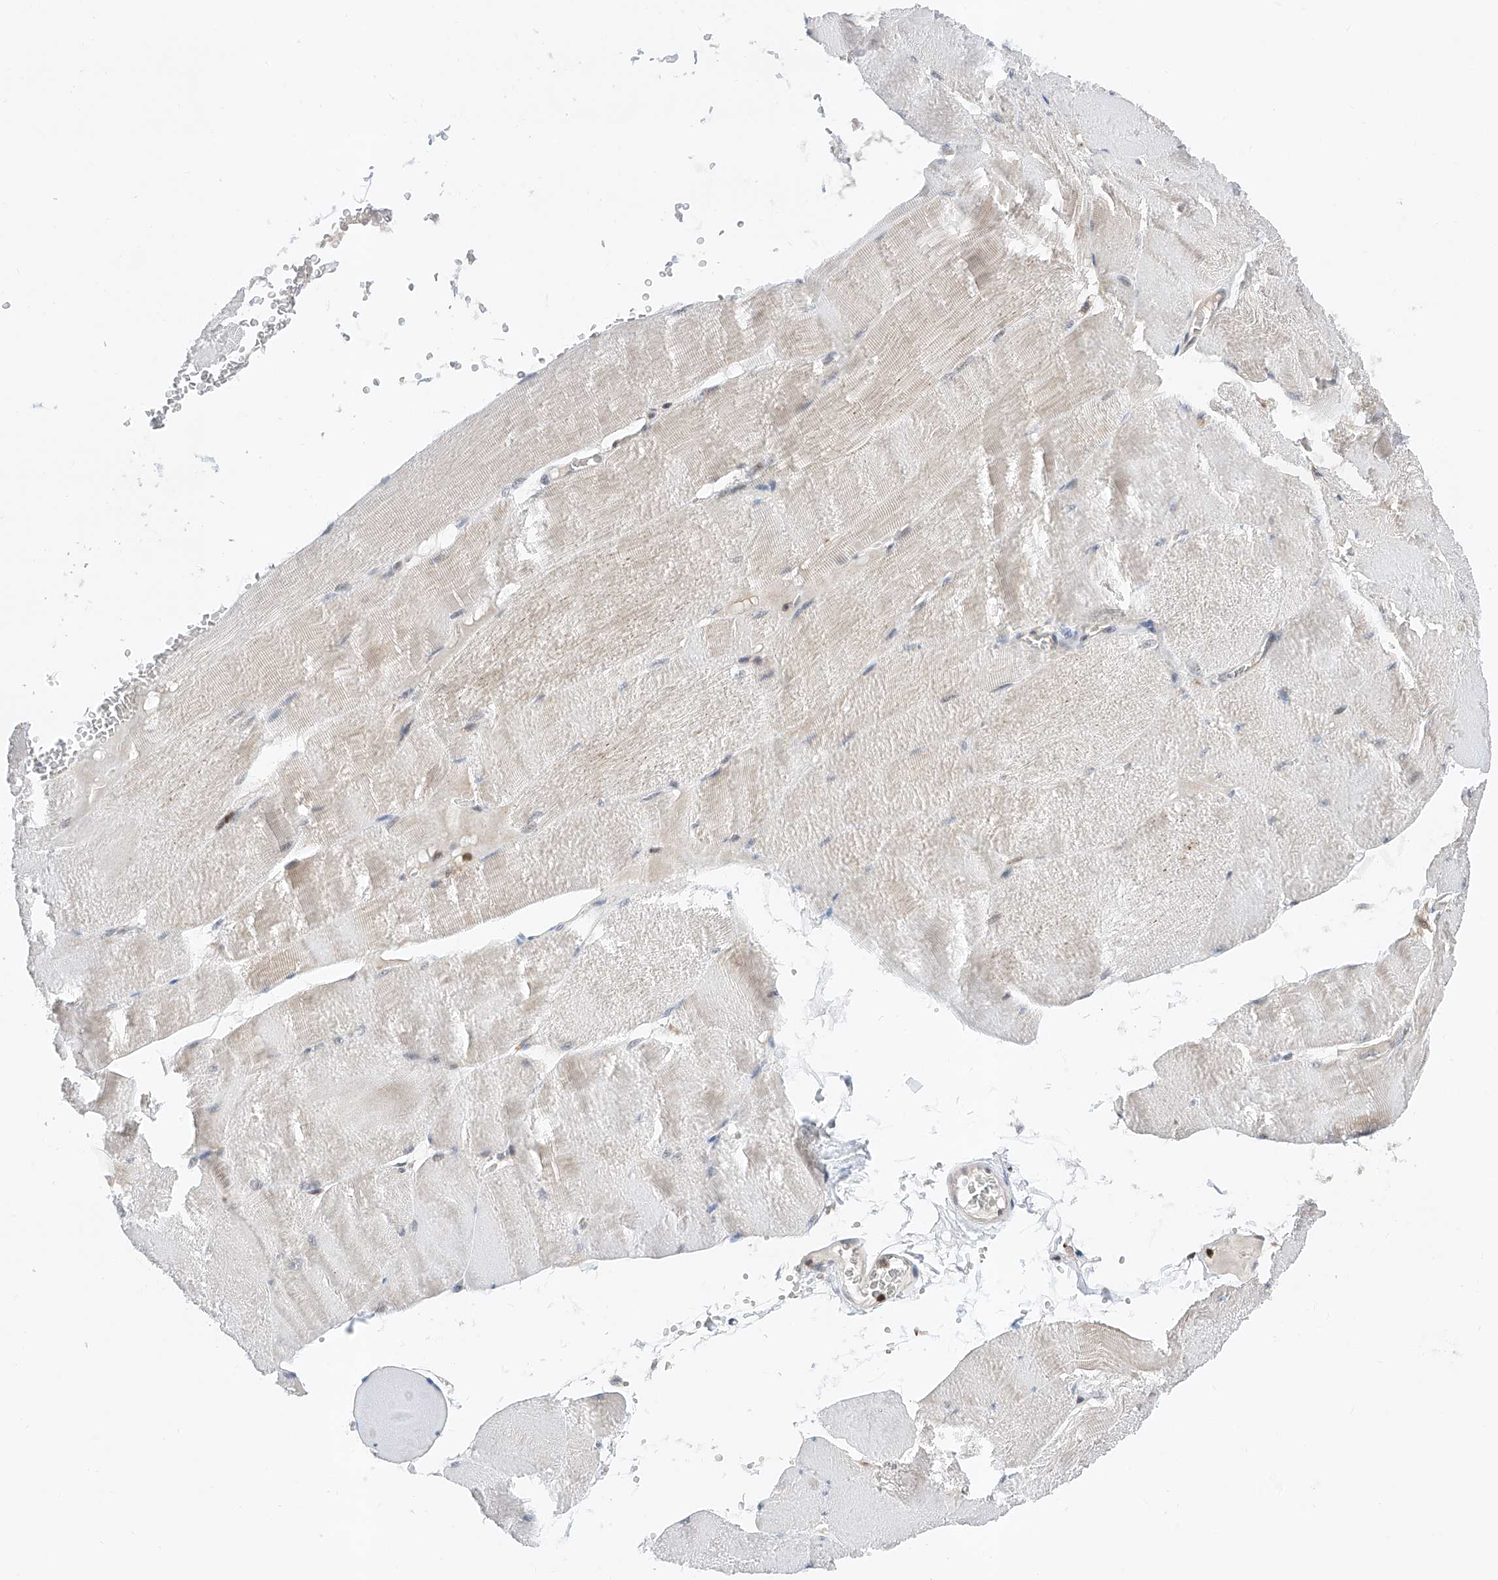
{"staining": {"intensity": "negative", "quantity": "none", "location": "none"}, "tissue": "skeletal muscle", "cell_type": "Myocytes", "image_type": "normal", "snomed": [{"axis": "morphology", "description": "Normal tissue, NOS"}, {"axis": "morphology", "description": "Basal cell carcinoma"}, {"axis": "topography", "description": "Skeletal muscle"}], "caption": "The immunohistochemistry image has no significant positivity in myocytes of skeletal muscle. (Stains: DAB (3,3'-diaminobenzidine) immunohistochemistry with hematoxylin counter stain, Microscopy: brightfield microscopy at high magnification).", "gene": "SNRNP200", "patient": {"sex": "female", "age": 64}}